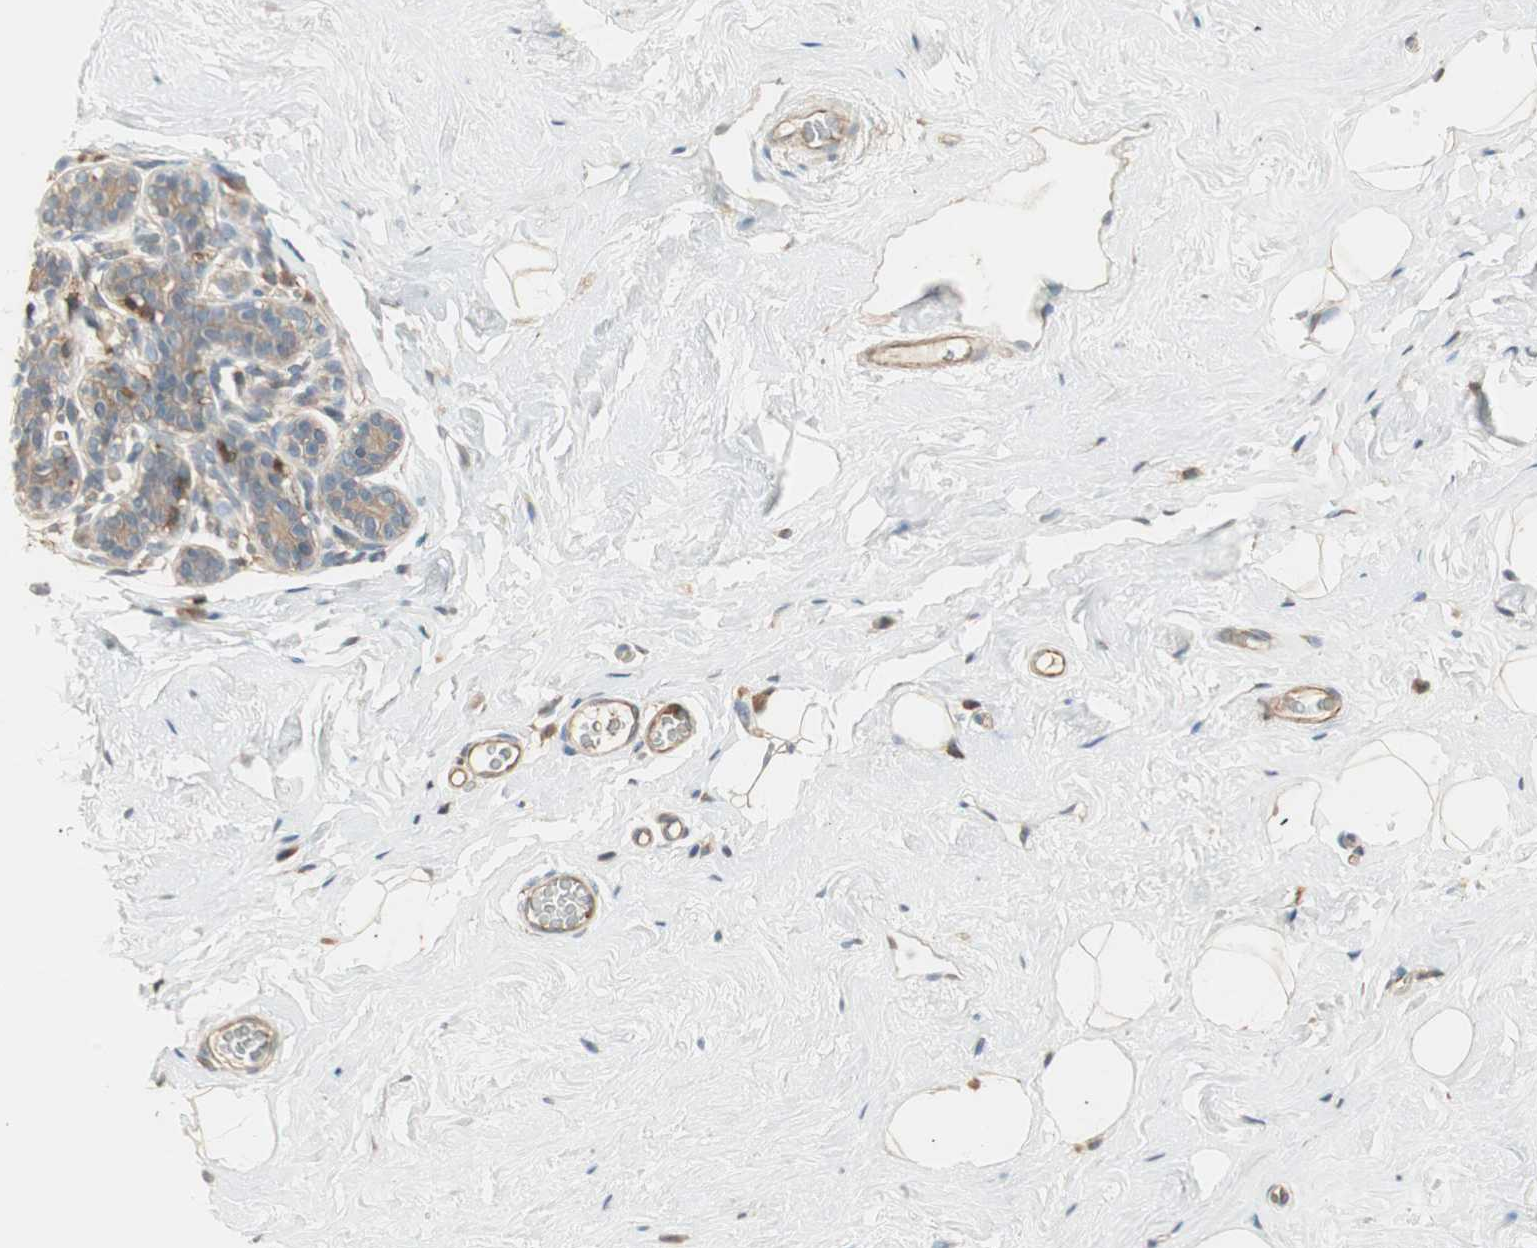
{"staining": {"intensity": "negative", "quantity": "none", "location": "none"}, "tissue": "breast", "cell_type": "Adipocytes", "image_type": "normal", "snomed": [{"axis": "morphology", "description": "Normal tissue, NOS"}, {"axis": "topography", "description": "Breast"}], "caption": "Immunohistochemistry micrograph of benign breast: breast stained with DAB (3,3'-diaminobenzidine) reveals no significant protein expression in adipocytes. (Stains: DAB IHC with hematoxylin counter stain, Microscopy: brightfield microscopy at high magnification).", "gene": "CRLF3", "patient": {"sex": "female", "age": 75}}